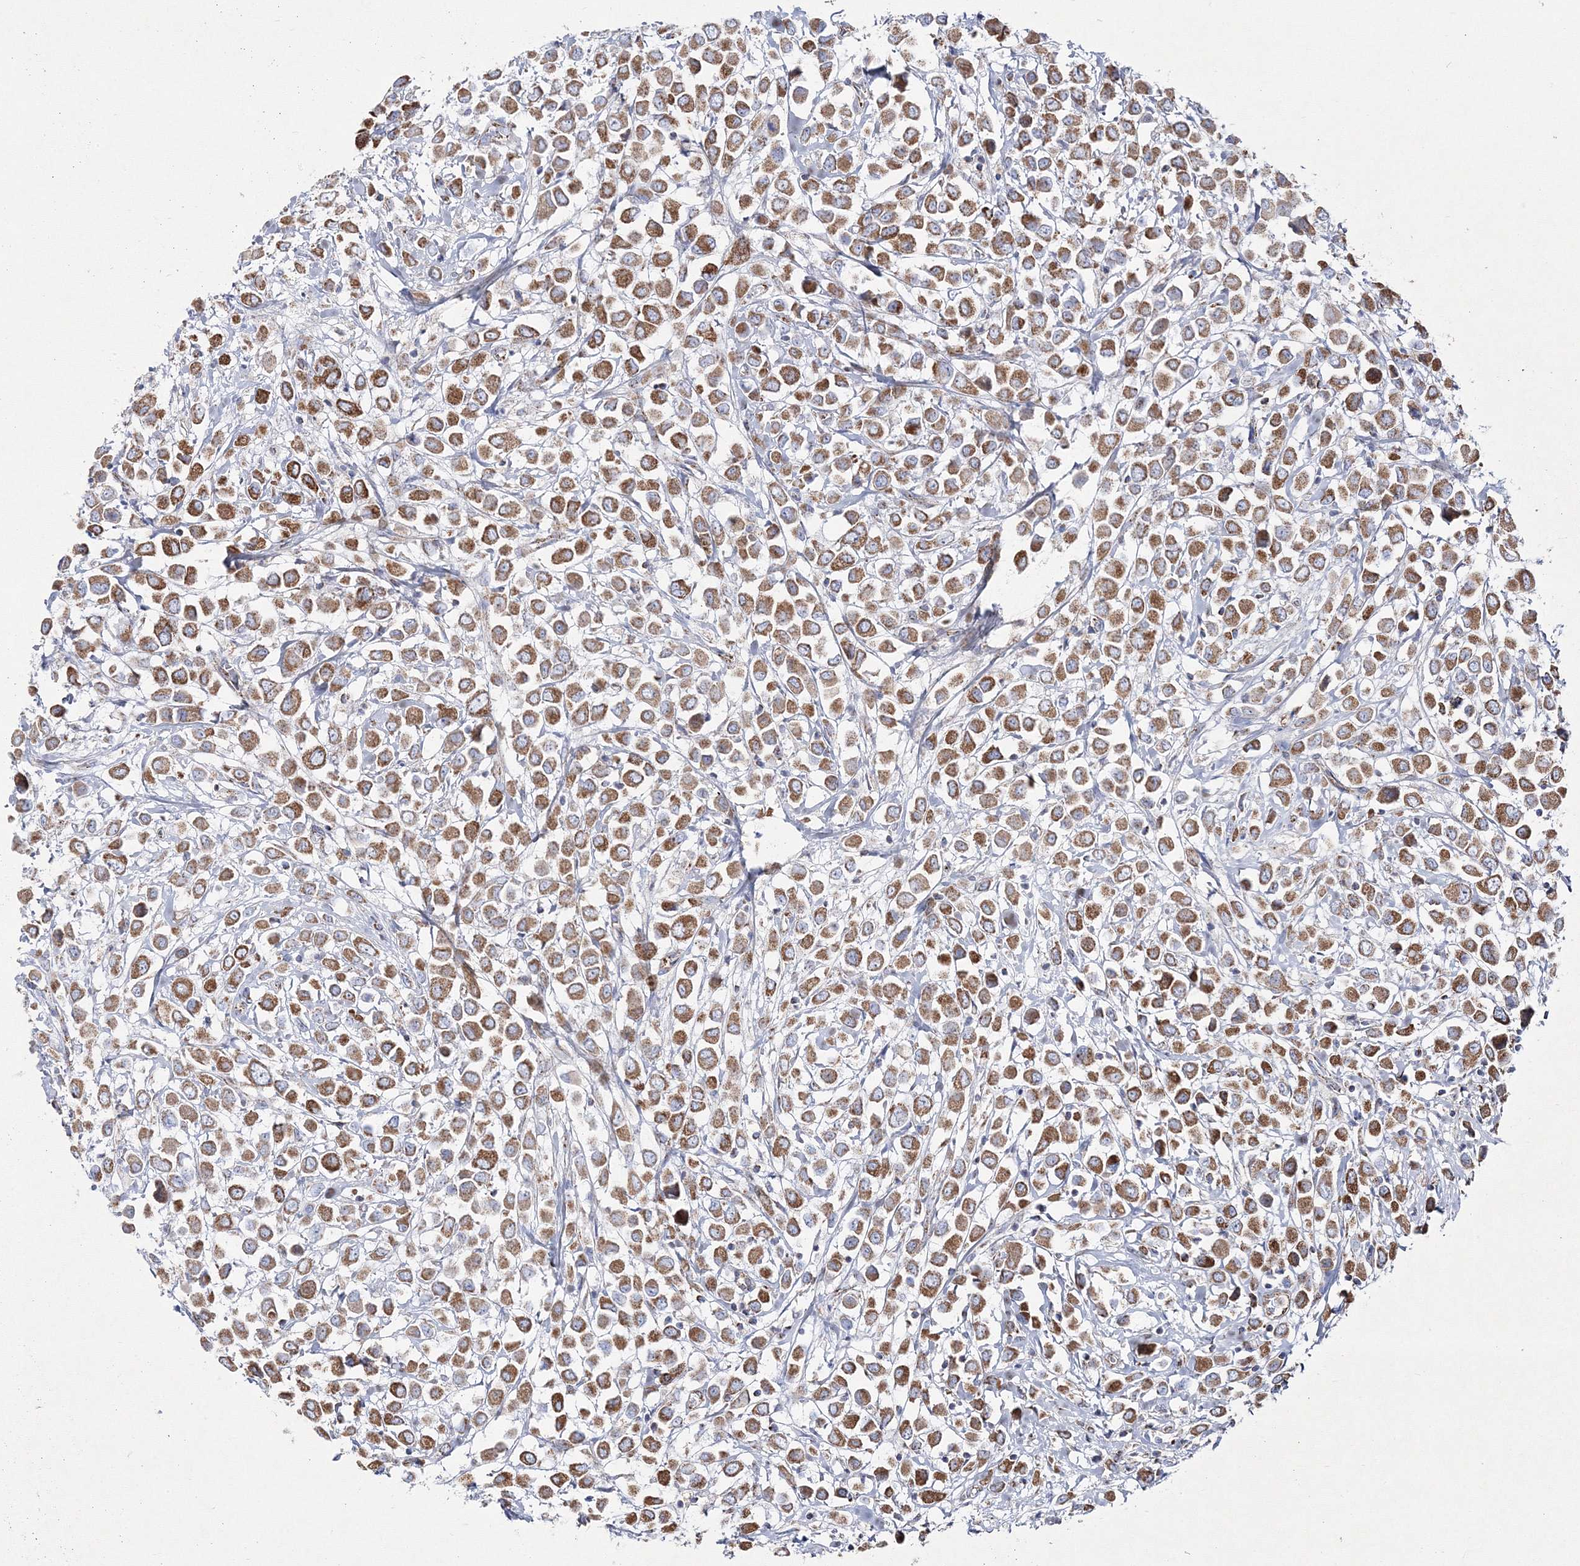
{"staining": {"intensity": "strong", "quantity": ">75%", "location": "cytoplasmic/membranous"}, "tissue": "breast cancer", "cell_type": "Tumor cells", "image_type": "cancer", "snomed": [{"axis": "morphology", "description": "Duct carcinoma"}, {"axis": "topography", "description": "Breast"}], "caption": "Immunohistochemistry (IHC) image of human breast cancer (intraductal carcinoma) stained for a protein (brown), which displays high levels of strong cytoplasmic/membranous expression in approximately >75% of tumor cells.", "gene": "HIBCH", "patient": {"sex": "female", "age": 61}}